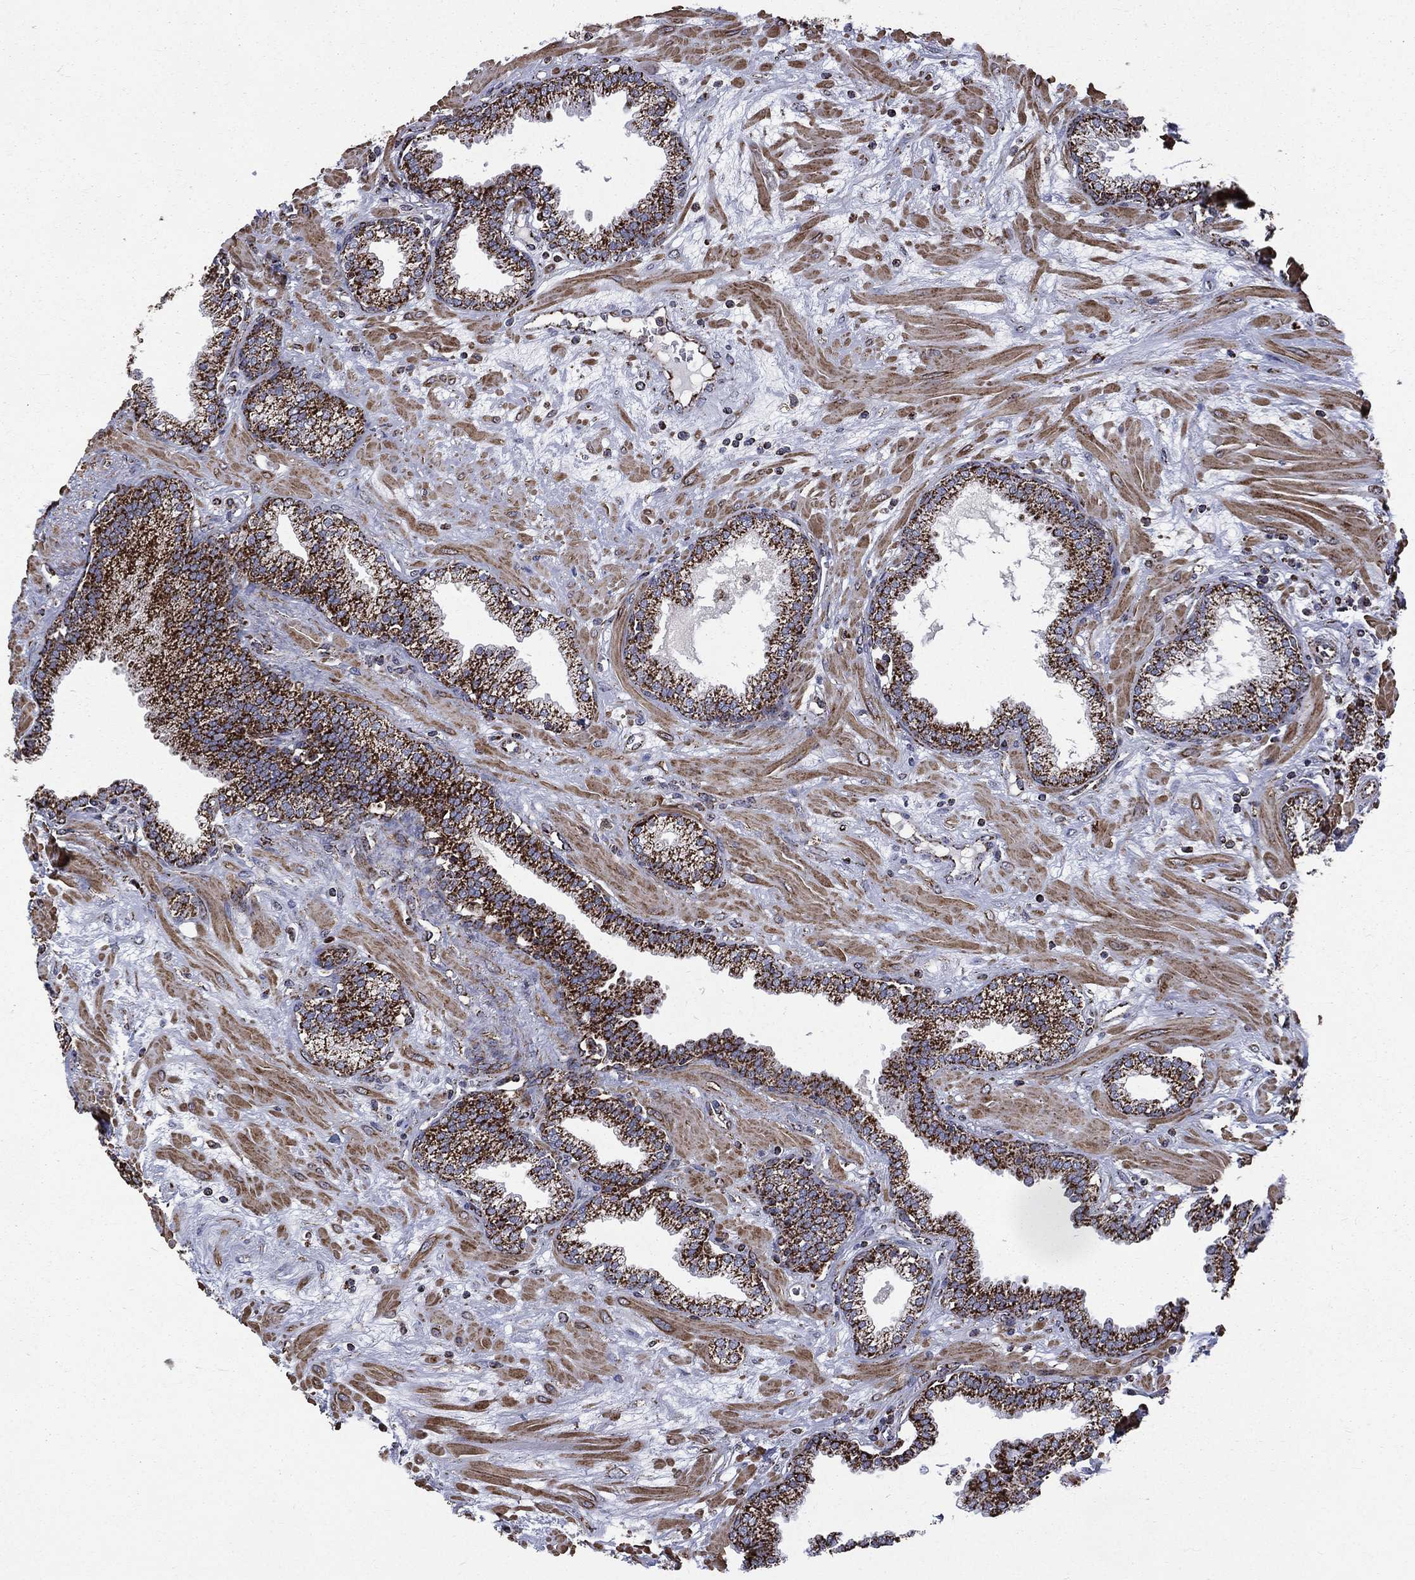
{"staining": {"intensity": "strong", "quantity": ">75%", "location": "cytoplasmic/membranous"}, "tissue": "prostate", "cell_type": "Glandular cells", "image_type": "normal", "snomed": [{"axis": "morphology", "description": "Normal tissue, NOS"}, {"axis": "topography", "description": "Prostate"}], "caption": "About >75% of glandular cells in benign human prostate demonstrate strong cytoplasmic/membranous protein staining as visualized by brown immunohistochemical staining.", "gene": "GOT2", "patient": {"sex": "male", "age": 64}}